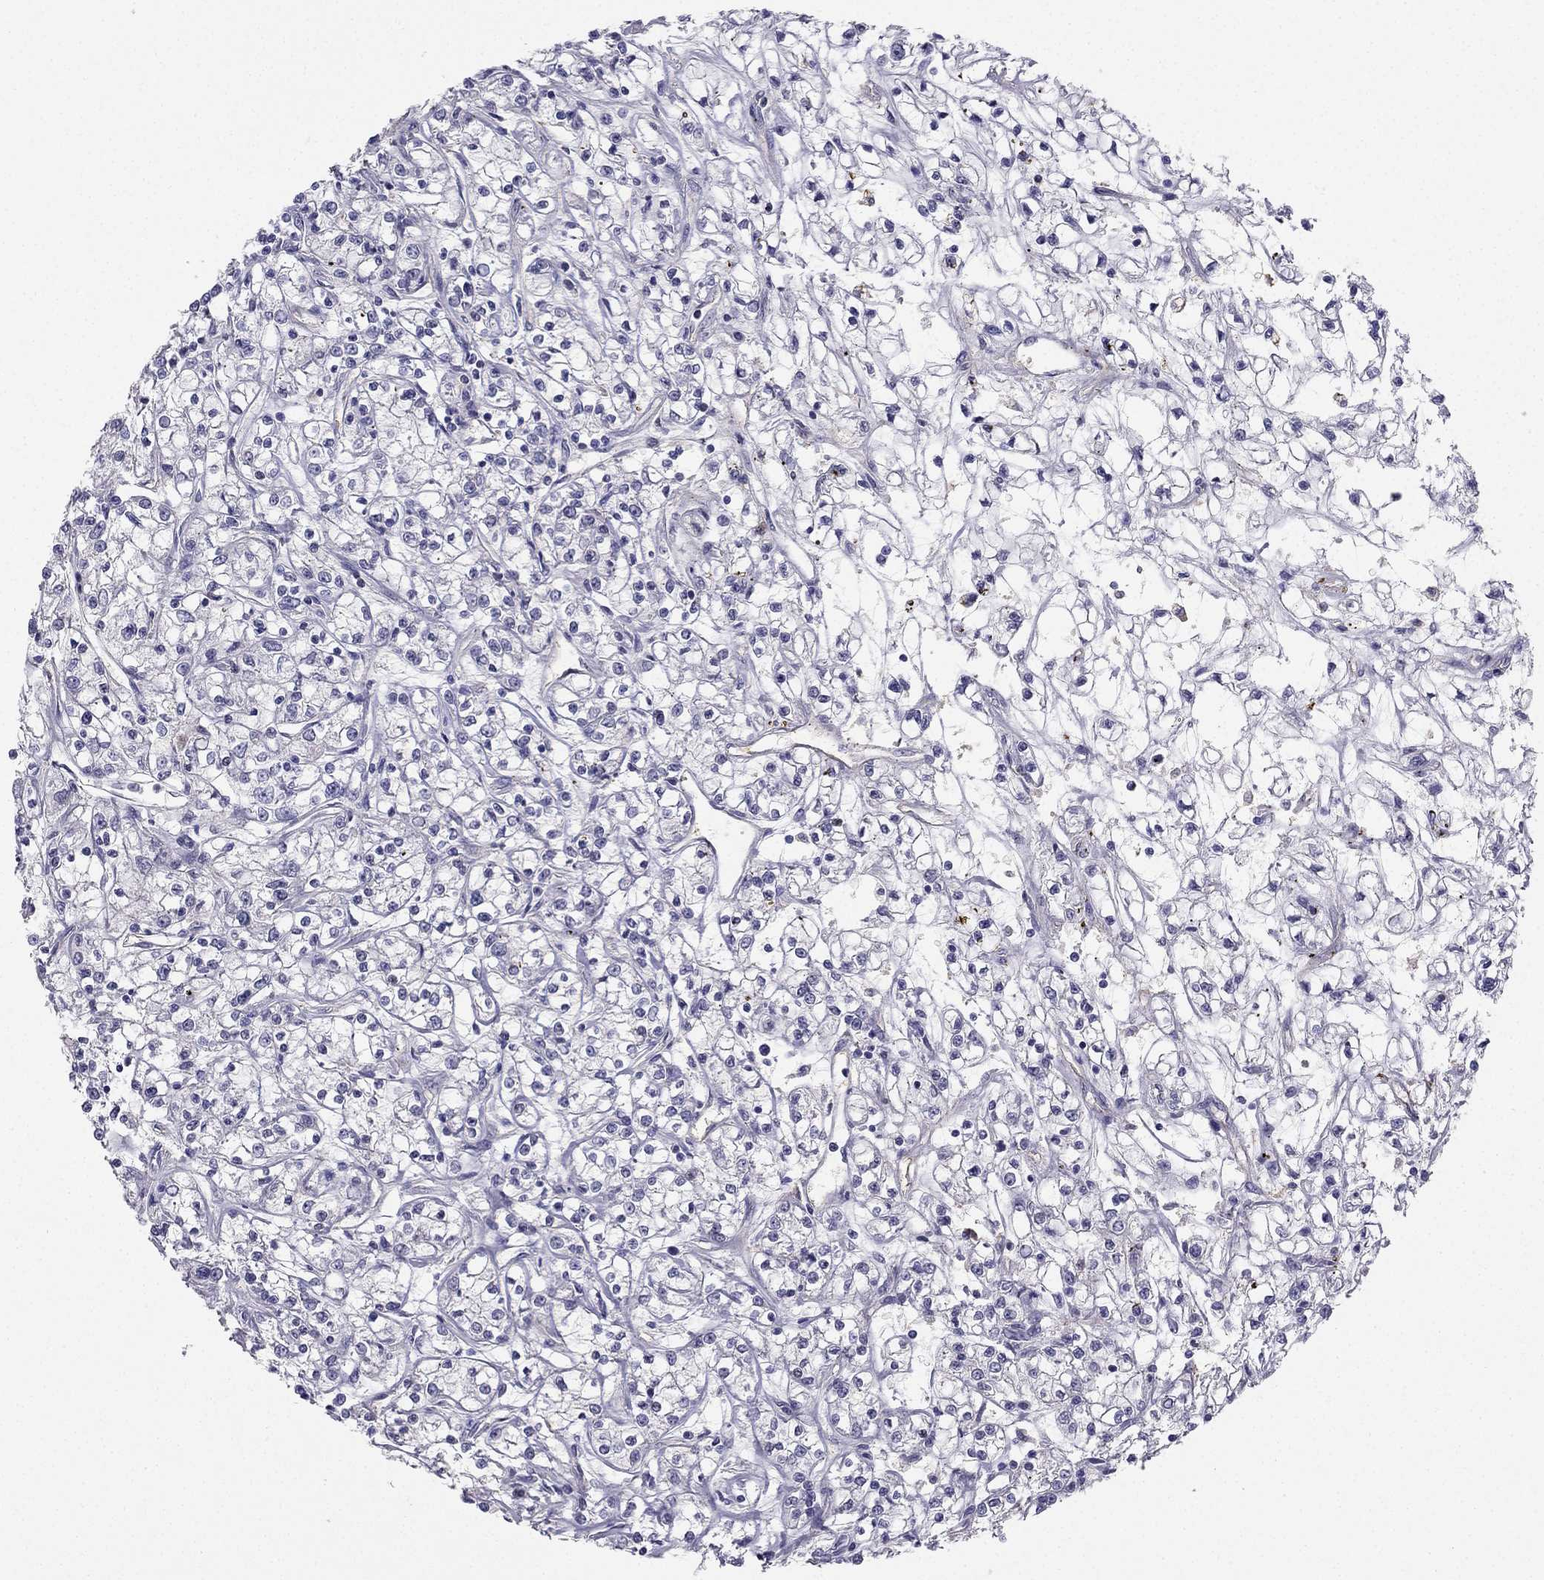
{"staining": {"intensity": "negative", "quantity": "none", "location": "none"}, "tissue": "renal cancer", "cell_type": "Tumor cells", "image_type": "cancer", "snomed": [{"axis": "morphology", "description": "Adenocarcinoma, NOS"}, {"axis": "topography", "description": "Kidney"}], "caption": "This is an immunohistochemistry (IHC) image of renal adenocarcinoma. There is no staining in tumor cells.", "gene": "RSPH14", "patient": {"sex": "female", "age": 59}}